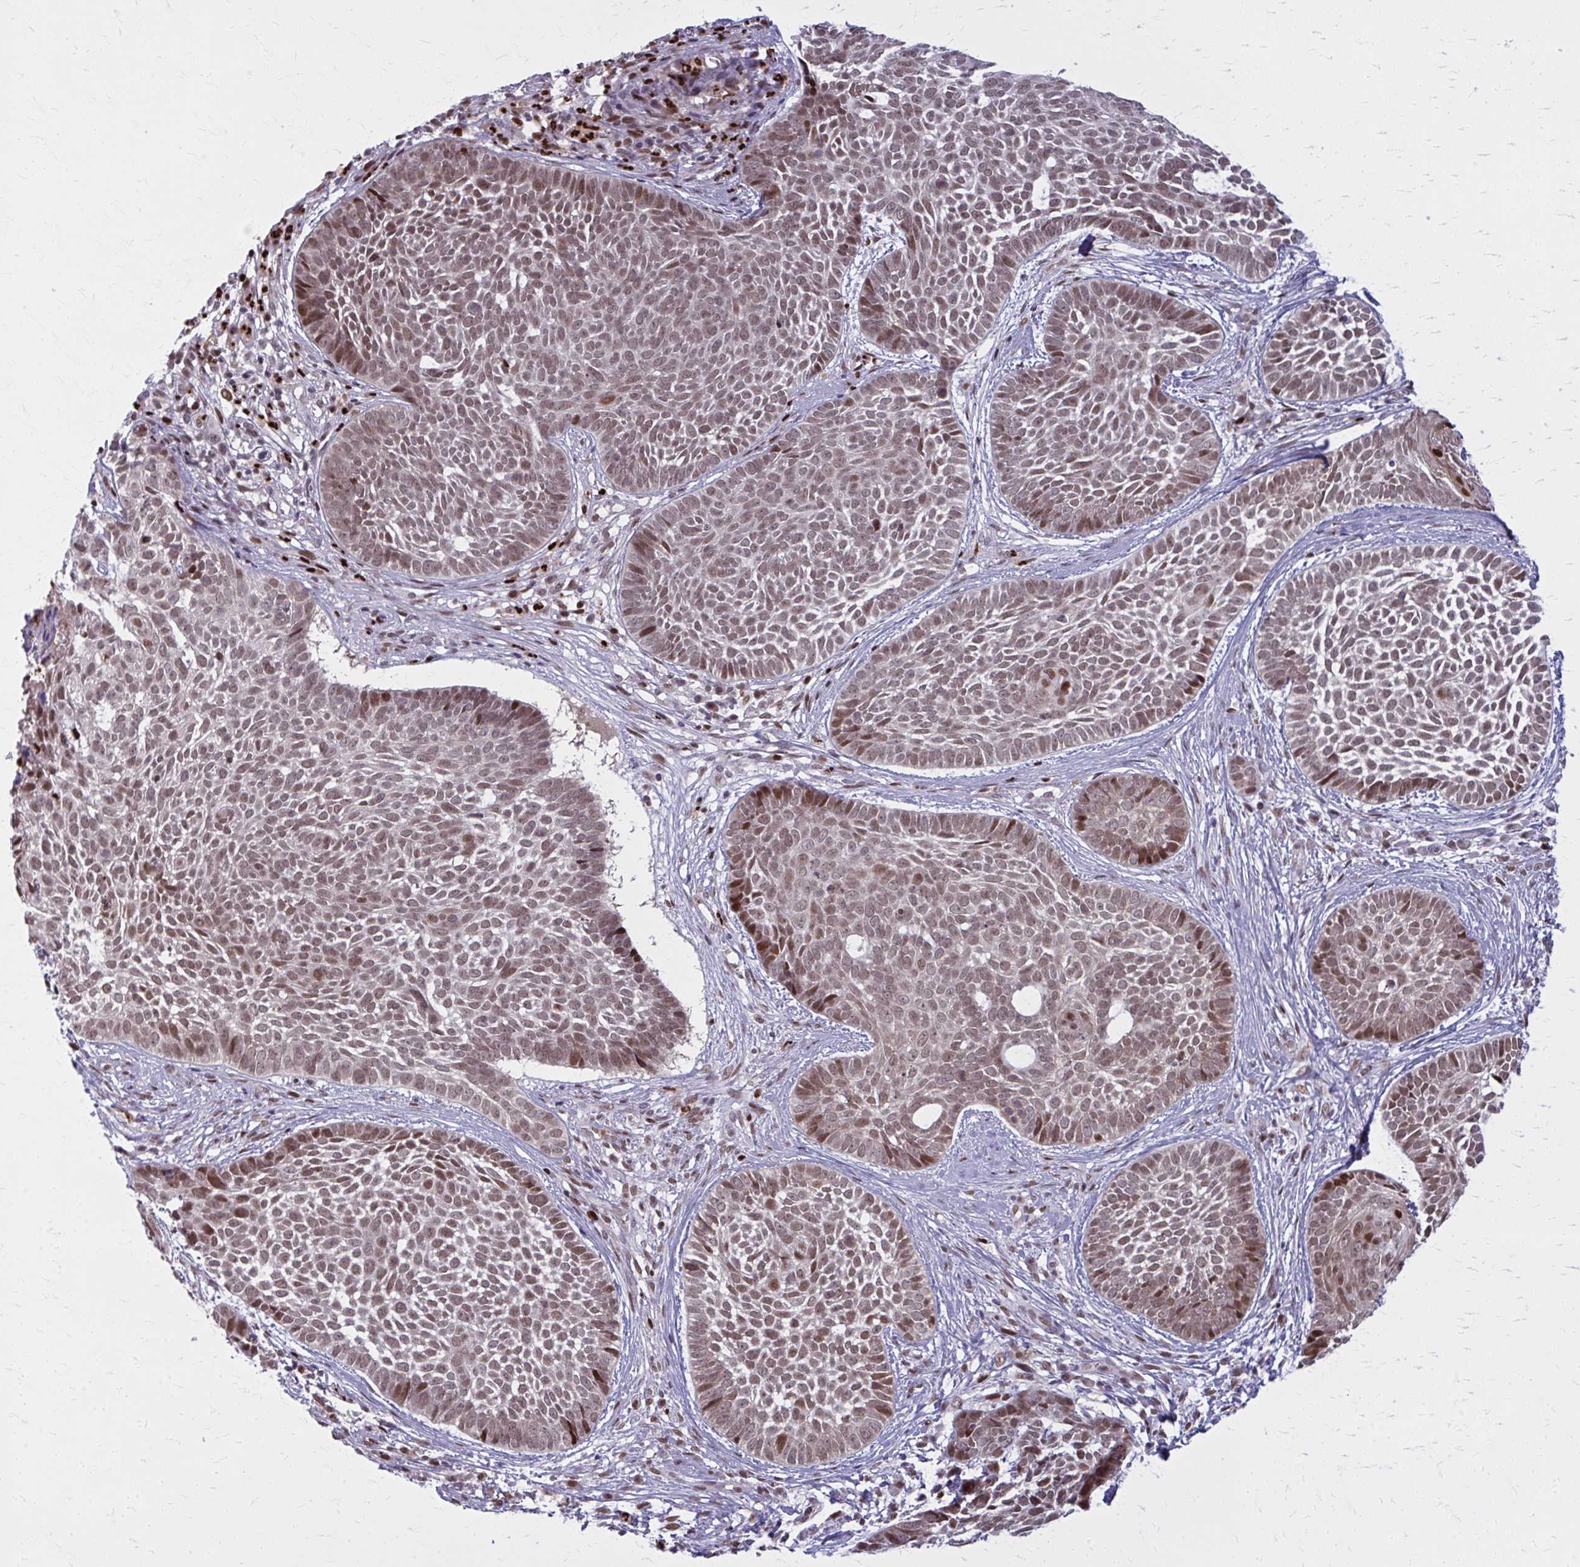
{"staining": {"intensity": "moderate", "quantity": ">75%", "location": "nuclear"}, "tissue": "skin cancer", "cell_type": "Tumor cells", "image_type": "cancer", "snomed": [{"axis": "morphology", "description": "Basal cell carcinoma"}, {"axis": "topography", "description": "Skin"}], "caption": "Immunohistochemical staining of skin cancer (basal cell carcinoma) shows moderate nuclear protein positivity in approximately >75% of tumor cells. The protein of interest is shown in brown color, while the nuclei are stained blue.", "gene": "ZNF559", "patient": {"sex": "female", "age": 89}}